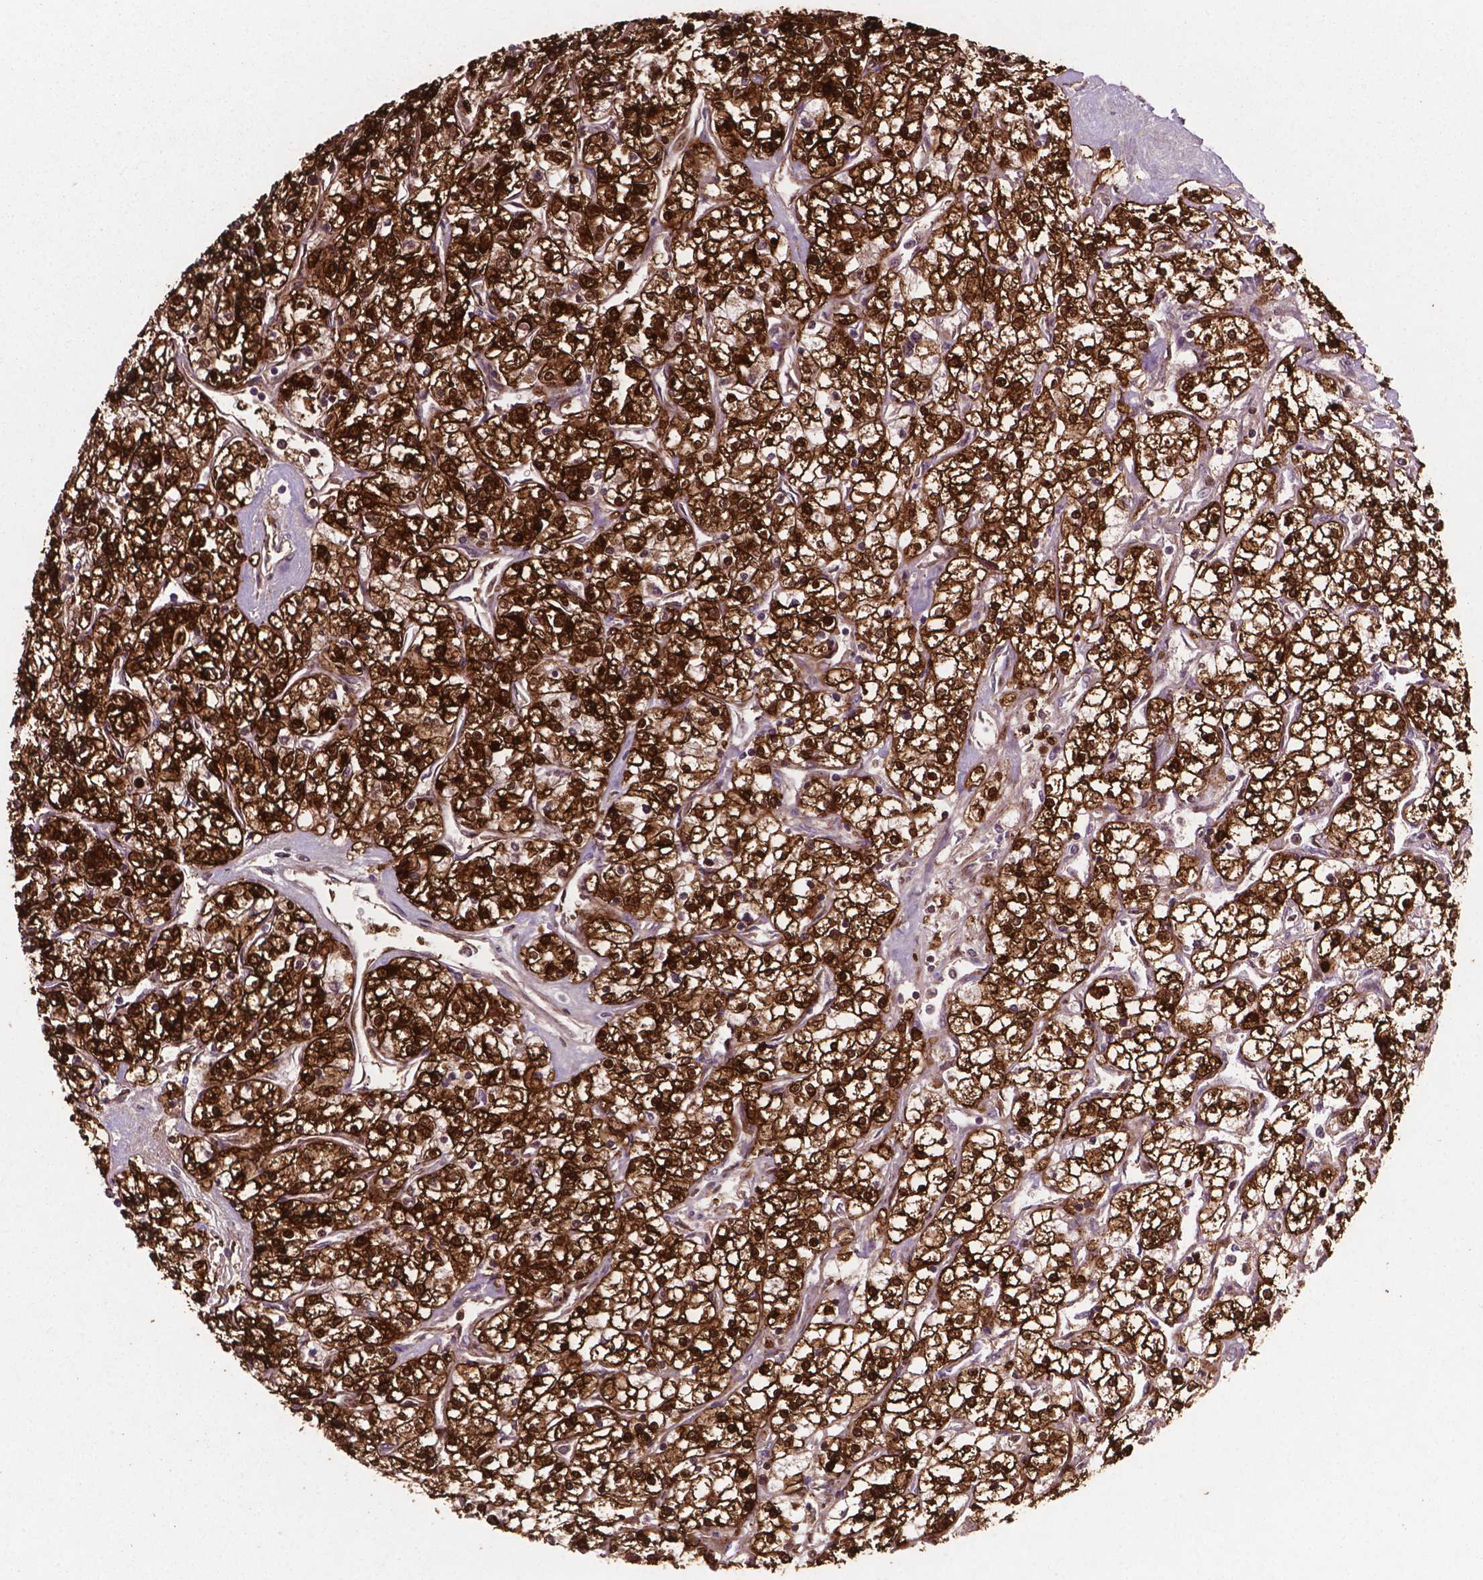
{"staining": {"intensity": "strong", "quantity": ">75%", "location": "cytoplasmic/membranous,nuclear"}, "tissue": "renal cancer", "cell_type": "Tumor cells", "image_type": "cancer", "snomed": [{"axis": "morphology", "description": "Adenocarcinoma, NOS"}, {"axis": "topography", "description": "Kidney"}], "caption": "Immunohistochemical staining of renal cancer (adenocarcinoma) exhibits high levels of strong cytoplasmic/membranous and nuclear staining in approximately >75% of tumor cells.", "gene": "LDHA", "patient": {"sex": "male", "age": 80}}